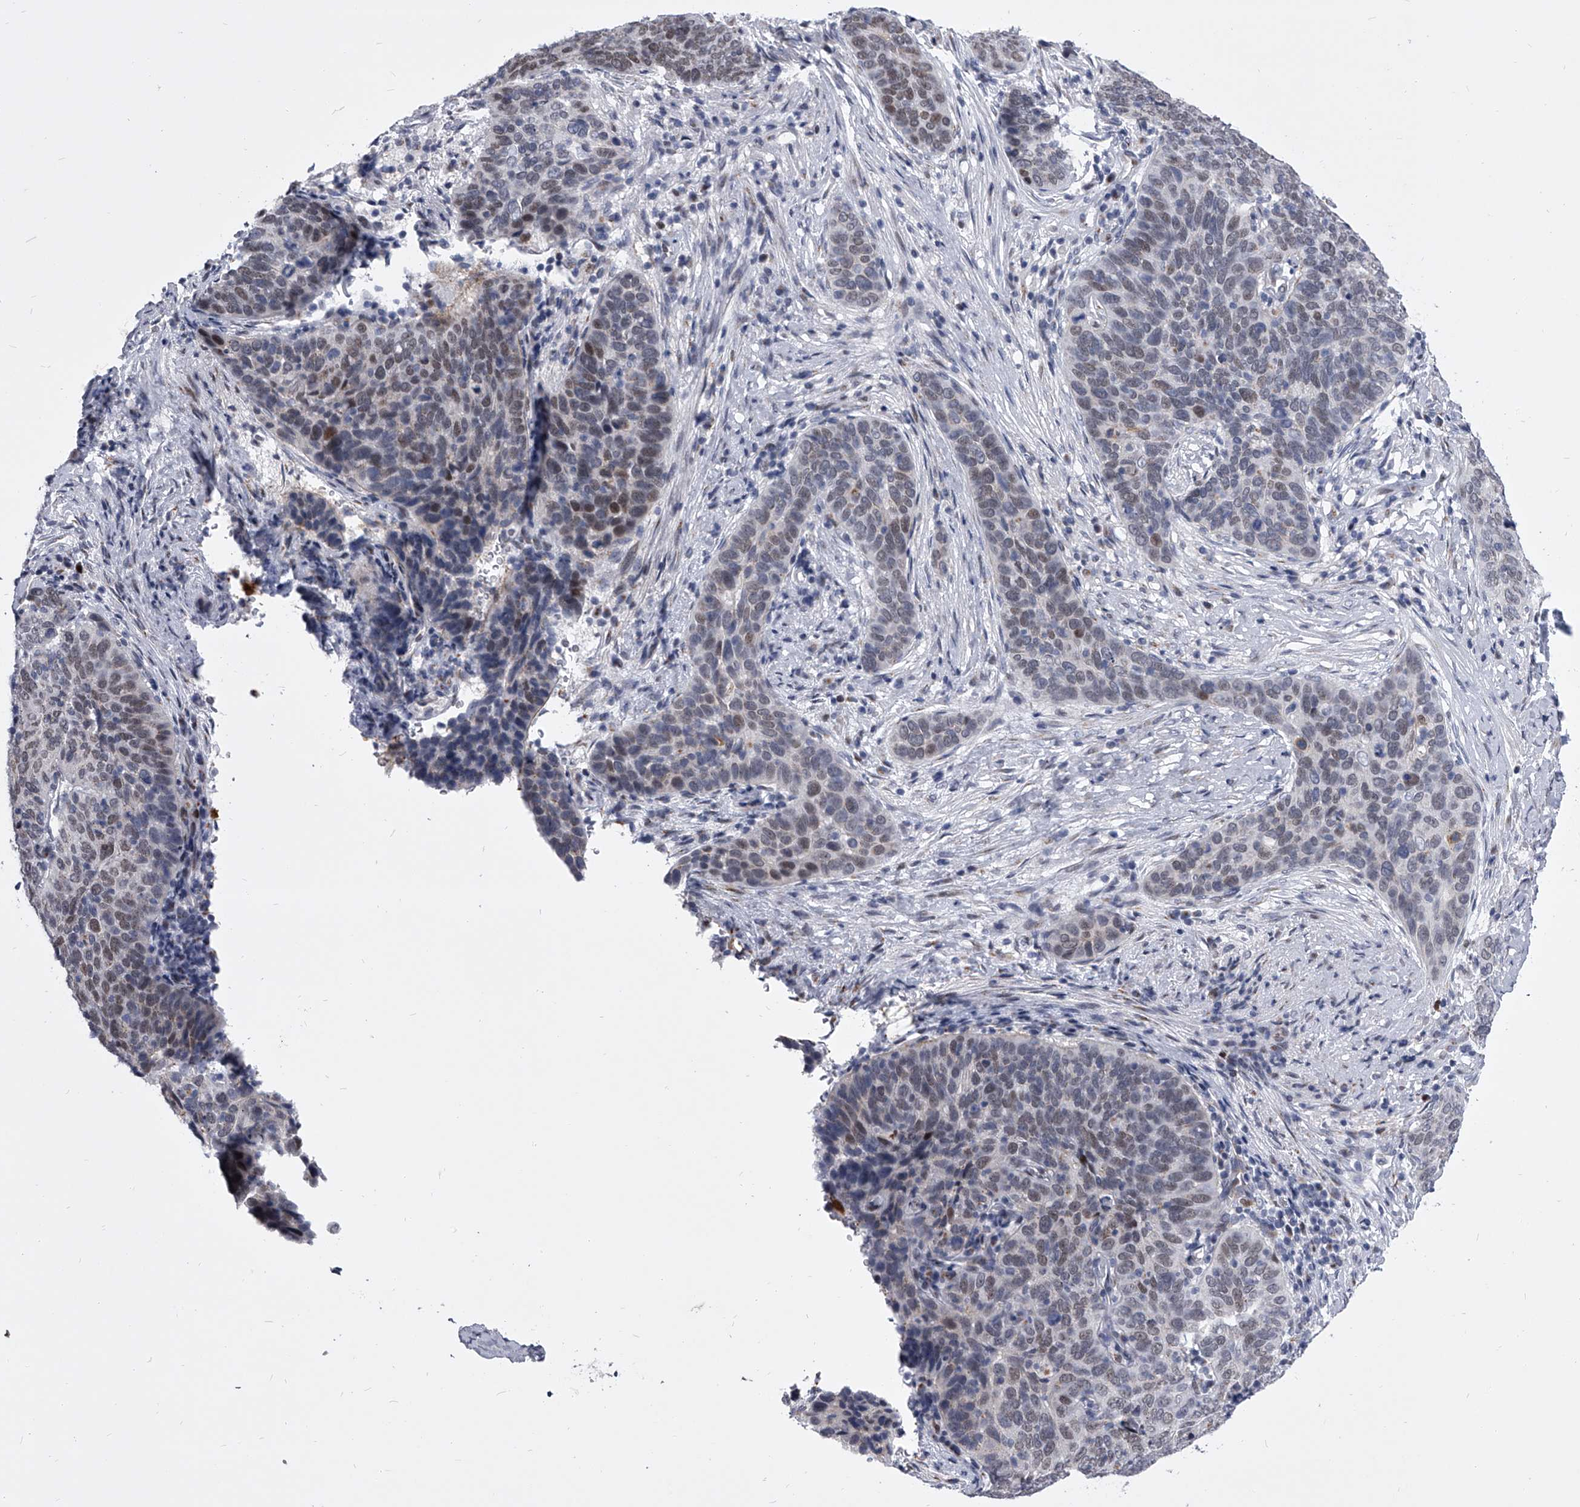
{"staining": {"intensity": "moderate", "quantity": "<25%", "location": "nuclear"}, "tissue": "cervical cancer", "cell_type": "Tumor cells", "image_type": "cancer", "snomed": [{"axis": "morphology", "description": "Squamous cell carcinoma, NOS"}, {"axis": "topography", "description": "Cervix"}], "caption": "Tumor cells show moderate nuclear positivity in about <25% of cells in cervical cancer.", "gene": "EVA1C", "patient": {"sex": "female", "age": 60}}